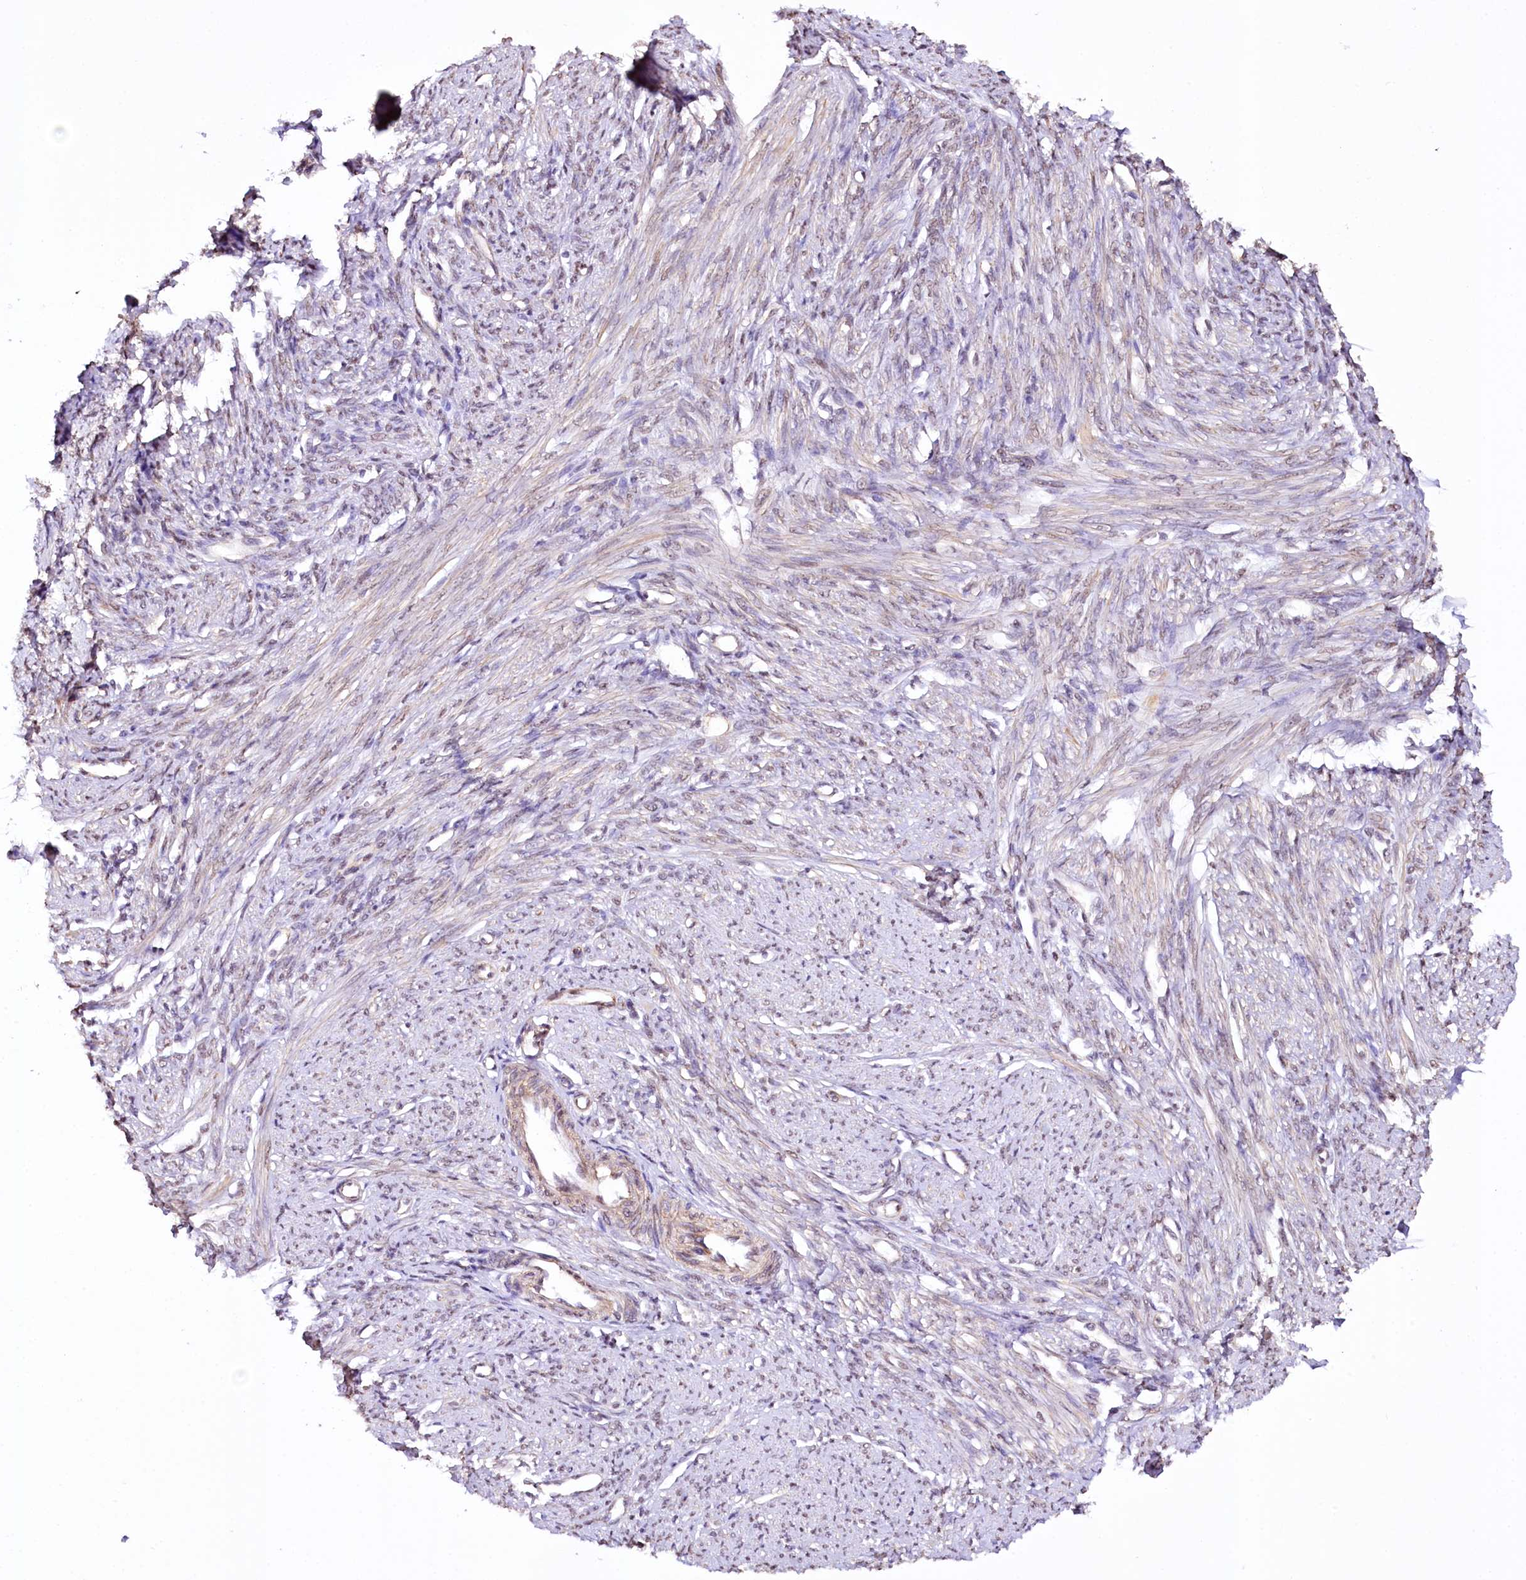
{"staining": {"intensity": "weak", "quantity": "25%-75%", "location": "cytoplasmic/membranous,nuclear"}, "tissue": "smooth muscle", "cell_type": "Smooth muscle cells", "image_type": "normal", "snomed": [{"axis": "morphology", "description": "Normal tissue, NOS"}, {"axis": "topography", "description": "Smooth muscle"}, {"axis": "topography", "description": "Uterus"}], "caption": "Human smooth muscle stained with a brown dye shows weak cytoplasmic/membranous,nuclear positive staining in approximately 25%-75% of smooth muscle cells.", "gene": "ST7", "patient": {"sex": "female", "age": 59}}